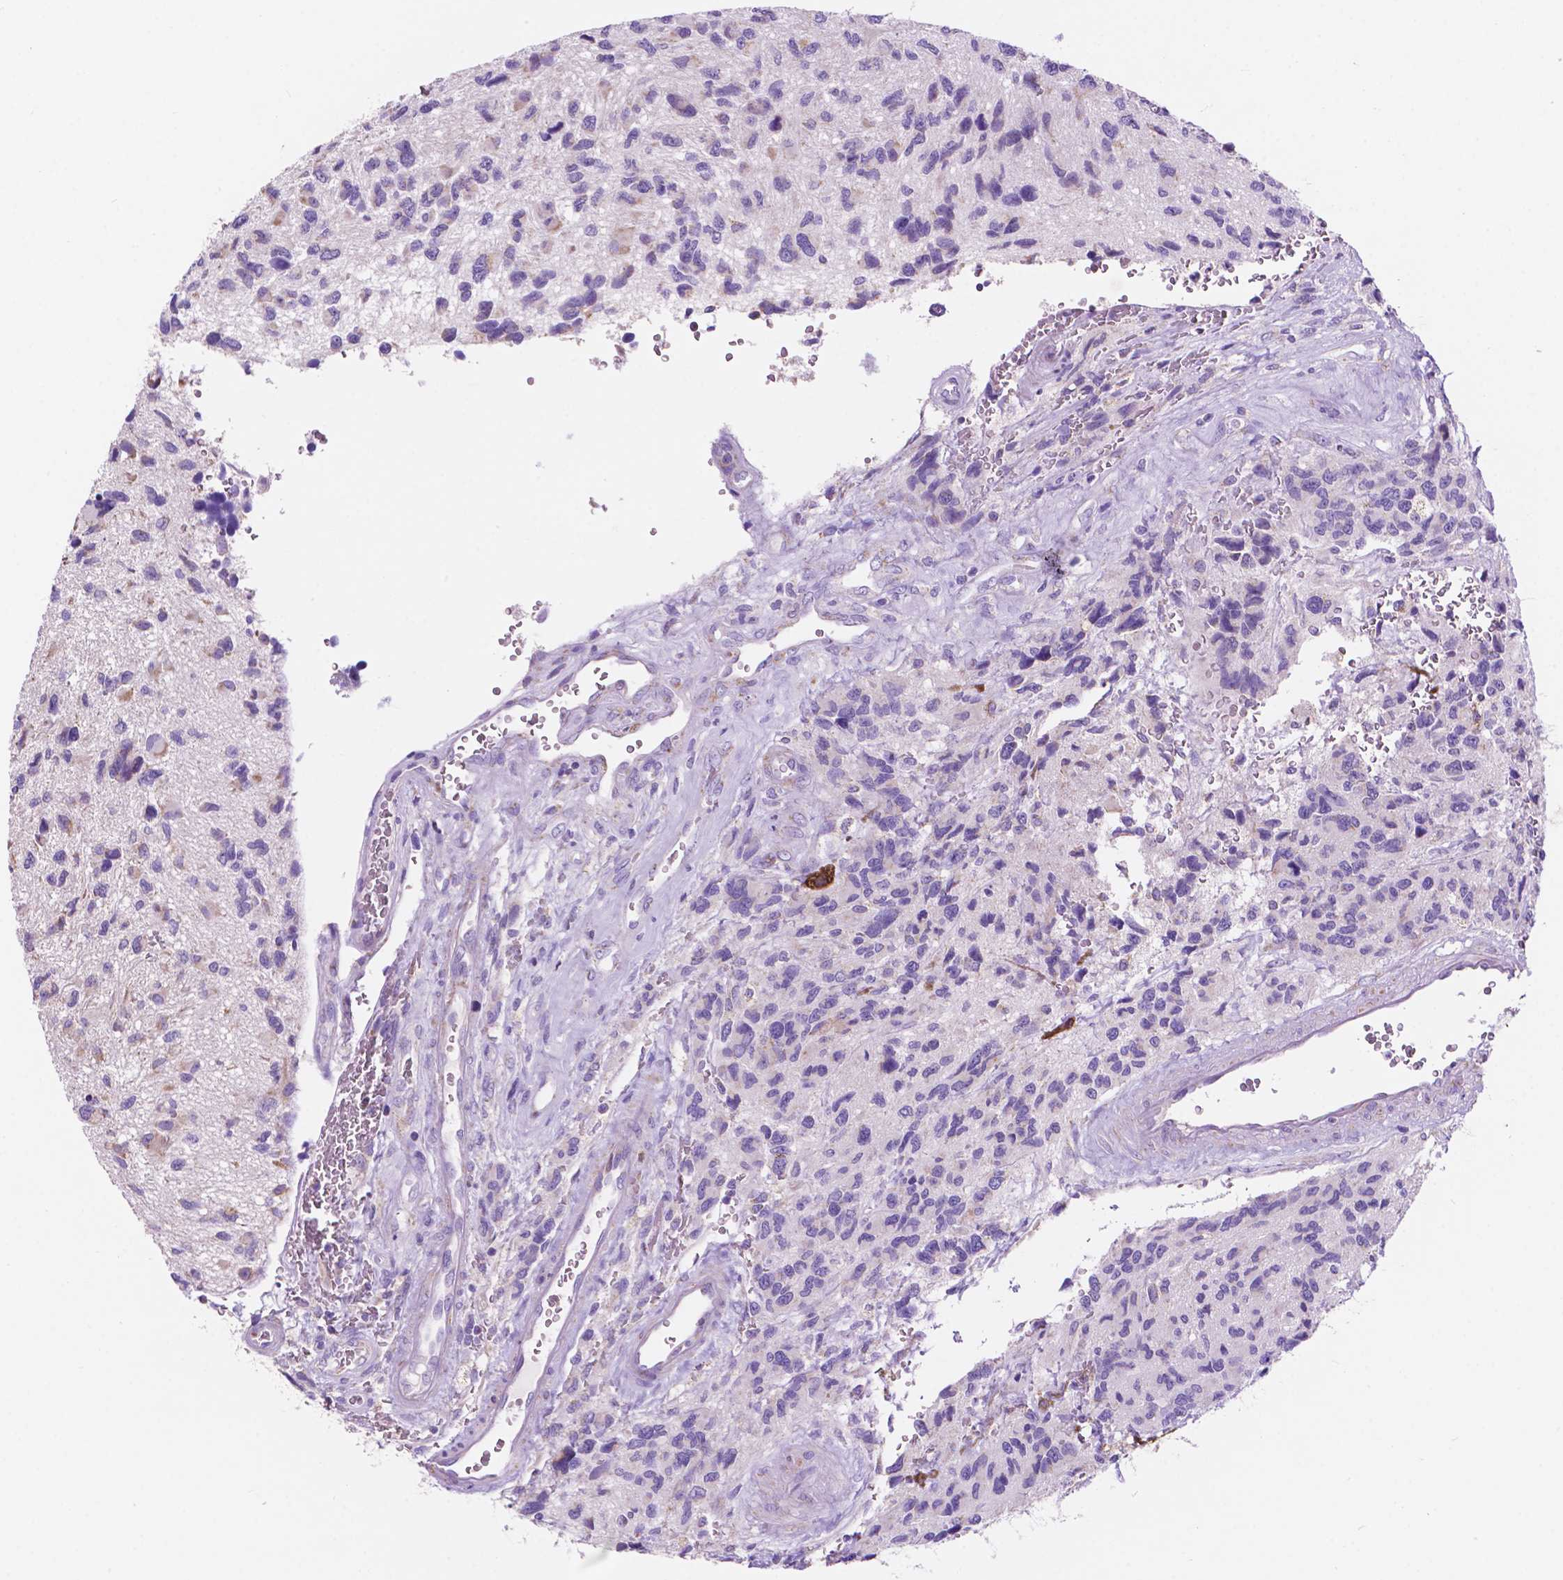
{"staining": {"intensity": "negative", "quantity": "none", "location": "none"}, "tissue": "glioma", "cell_type": "Tumor cells", "image_type": "cancer", "snomed": [{"axis": "morphology", "description": "Glioma, malignant, NOS"}, {"axis": "morphology", "description": "Glioma, malignant, High grade"}, {"axis": "topography", "description": "Brain"}], "caption": "Glioma (malignant) stained for a protein using IHC demonstrates no positivity tumor cells.", "gene": "TRPV5", "patient": {"sex": "female", "age": 71}}